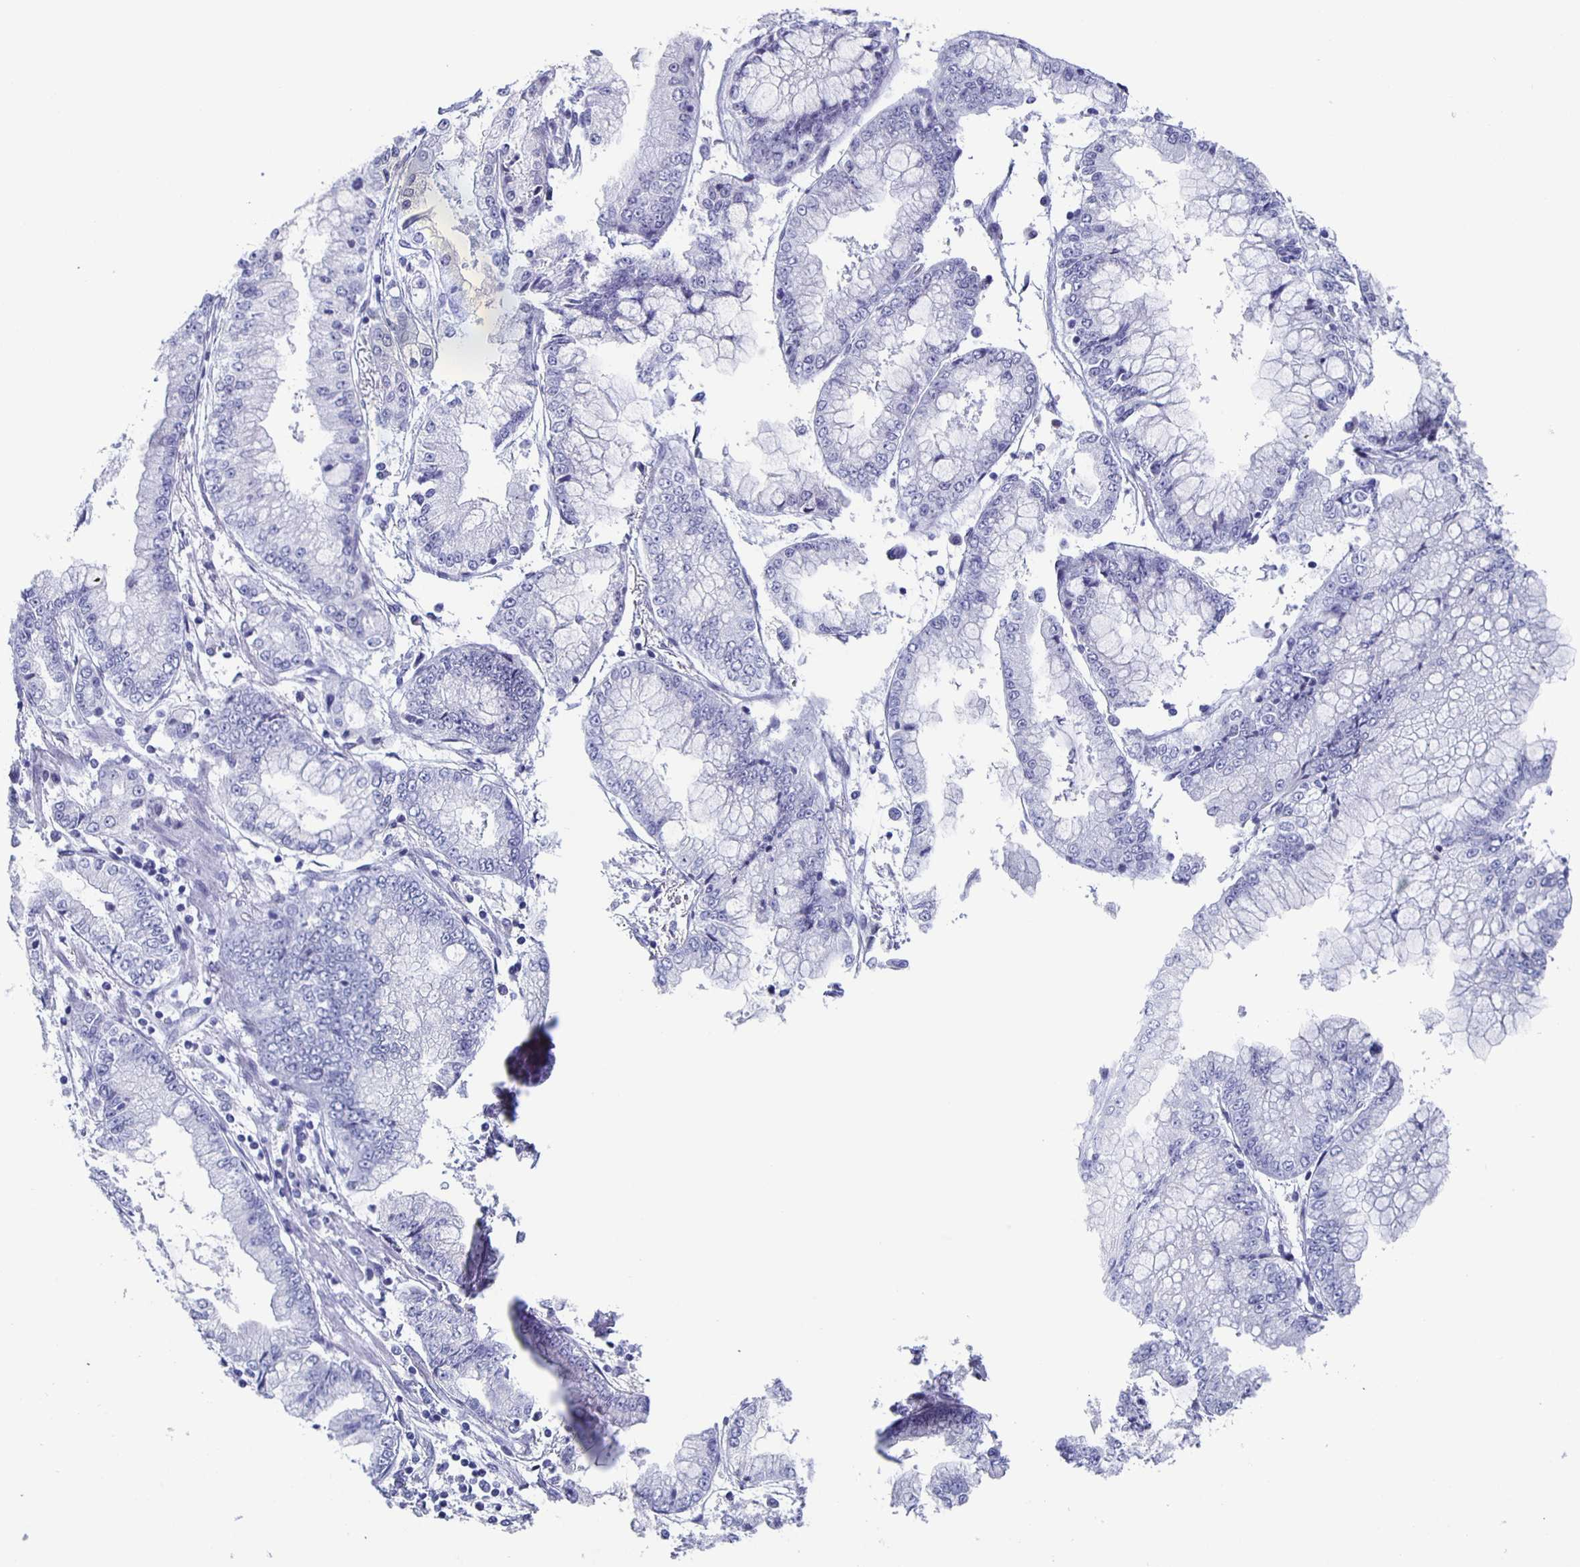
{"staining": {"intensity": "negative", "quantity": "none", "location": "none"}, "tissue": "stomach cancer", "cell_type": "Tumor cells", "image_type": "cancer", "snomed": [{"axis": "morphology", "description": "Adenocarcinoma, NOS"}, {"axis": "topography", "description": "Stomach, upper"}], "caption": "This is an immunohistochemistry (IHC) photomicrograph of stomach cancer (adenocarcinoma). There is no positivity in tumor cells.", "gene": "CCDC17", "patient": {"sex": "female", "age": 74}}